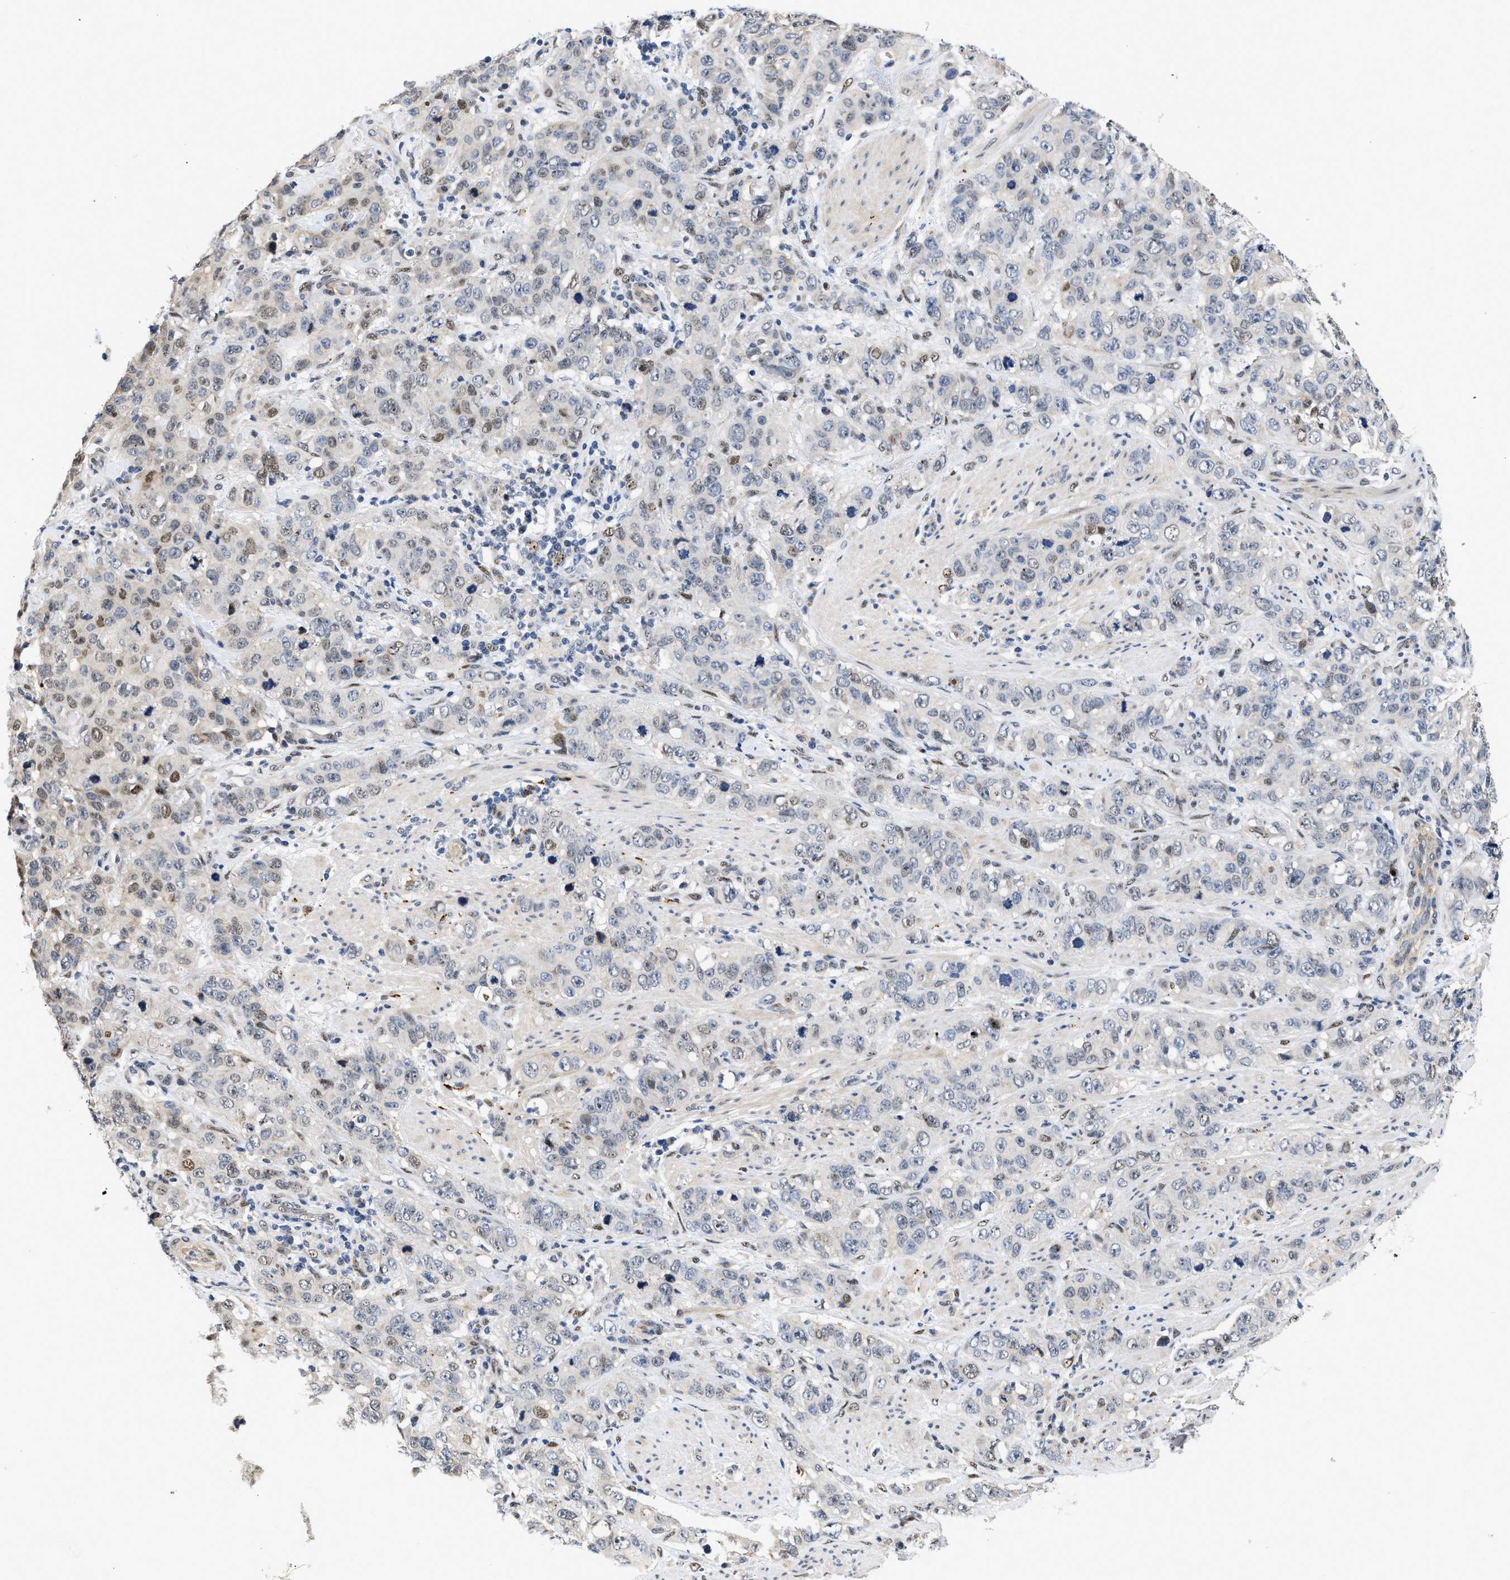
{"staining": {"intensity": "weak", "quantity": "<25%", "location": "nuclear"}, "tissue": "stomach cancer", "cell_type": "Tumor cells", "image_type": "cancer", "snomed": [{"axis": "morphology", "description": "Adenocarcinoma, NOS"}, {"axis": "topography", "description": "Stomach"}], "caption": "A high-resolution histopathology image shows IHC staining of stomach adenocarcinoma, which shows no significant positivity in tumor cells.", "gene": "VIP", "patient": {"sex": "male", "age": 48}}